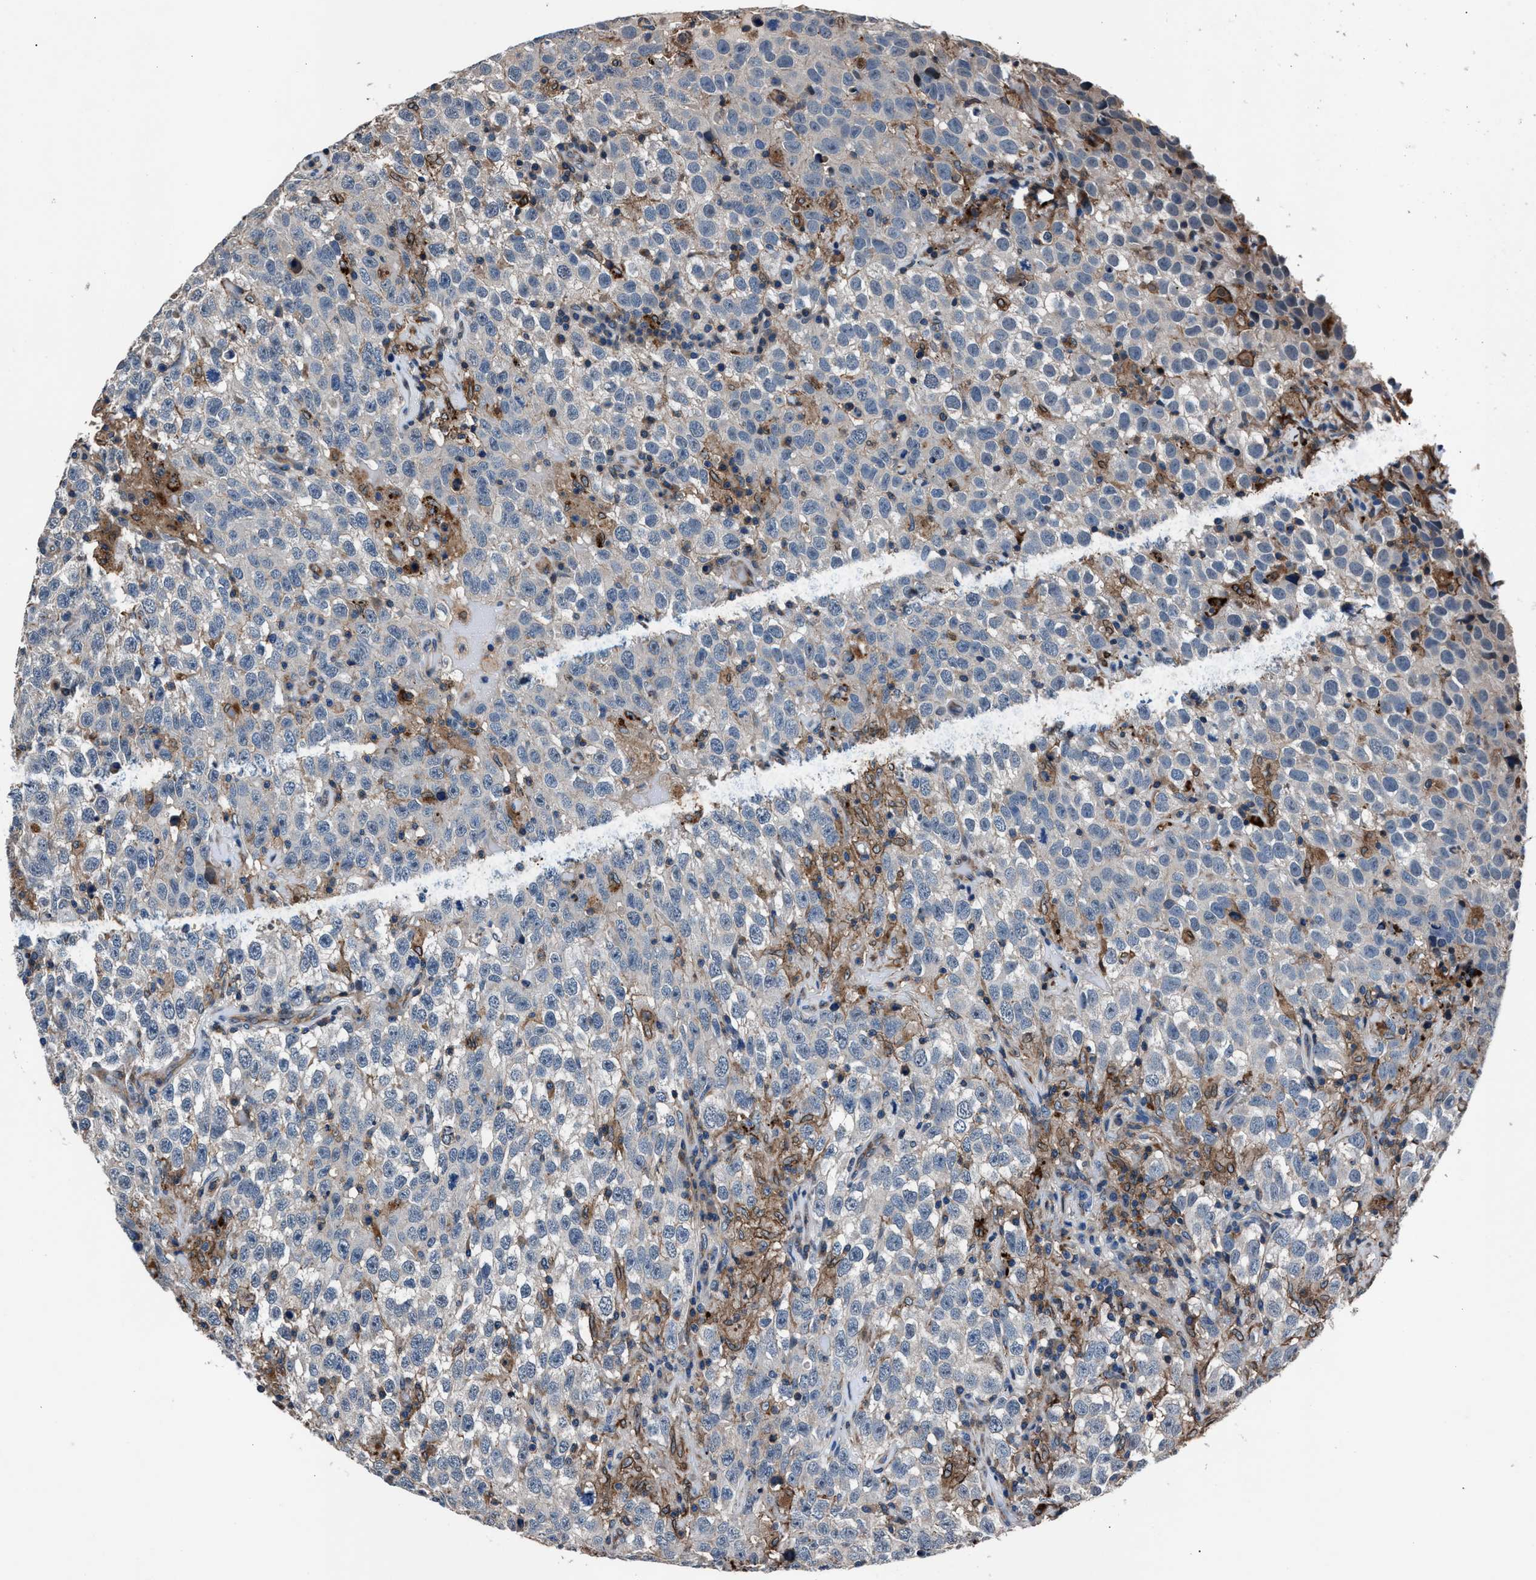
{"staining": {"intensity": "negative", "quantity": "none", "location": "none"}, "tissue": "testis cancer", "cell_type": "Tumor cells", "image_type": "cancer", "snomed": [{"axis": "morphology", "description": "Seminoma, NOS"}, {"axis": "topography", "description": "Testis"}], "caption": "Tumor cells are negative for brown protein staining in testis cancer.", "gene": "MFSD11", "patient": {"sex": "male", "age": 41}}